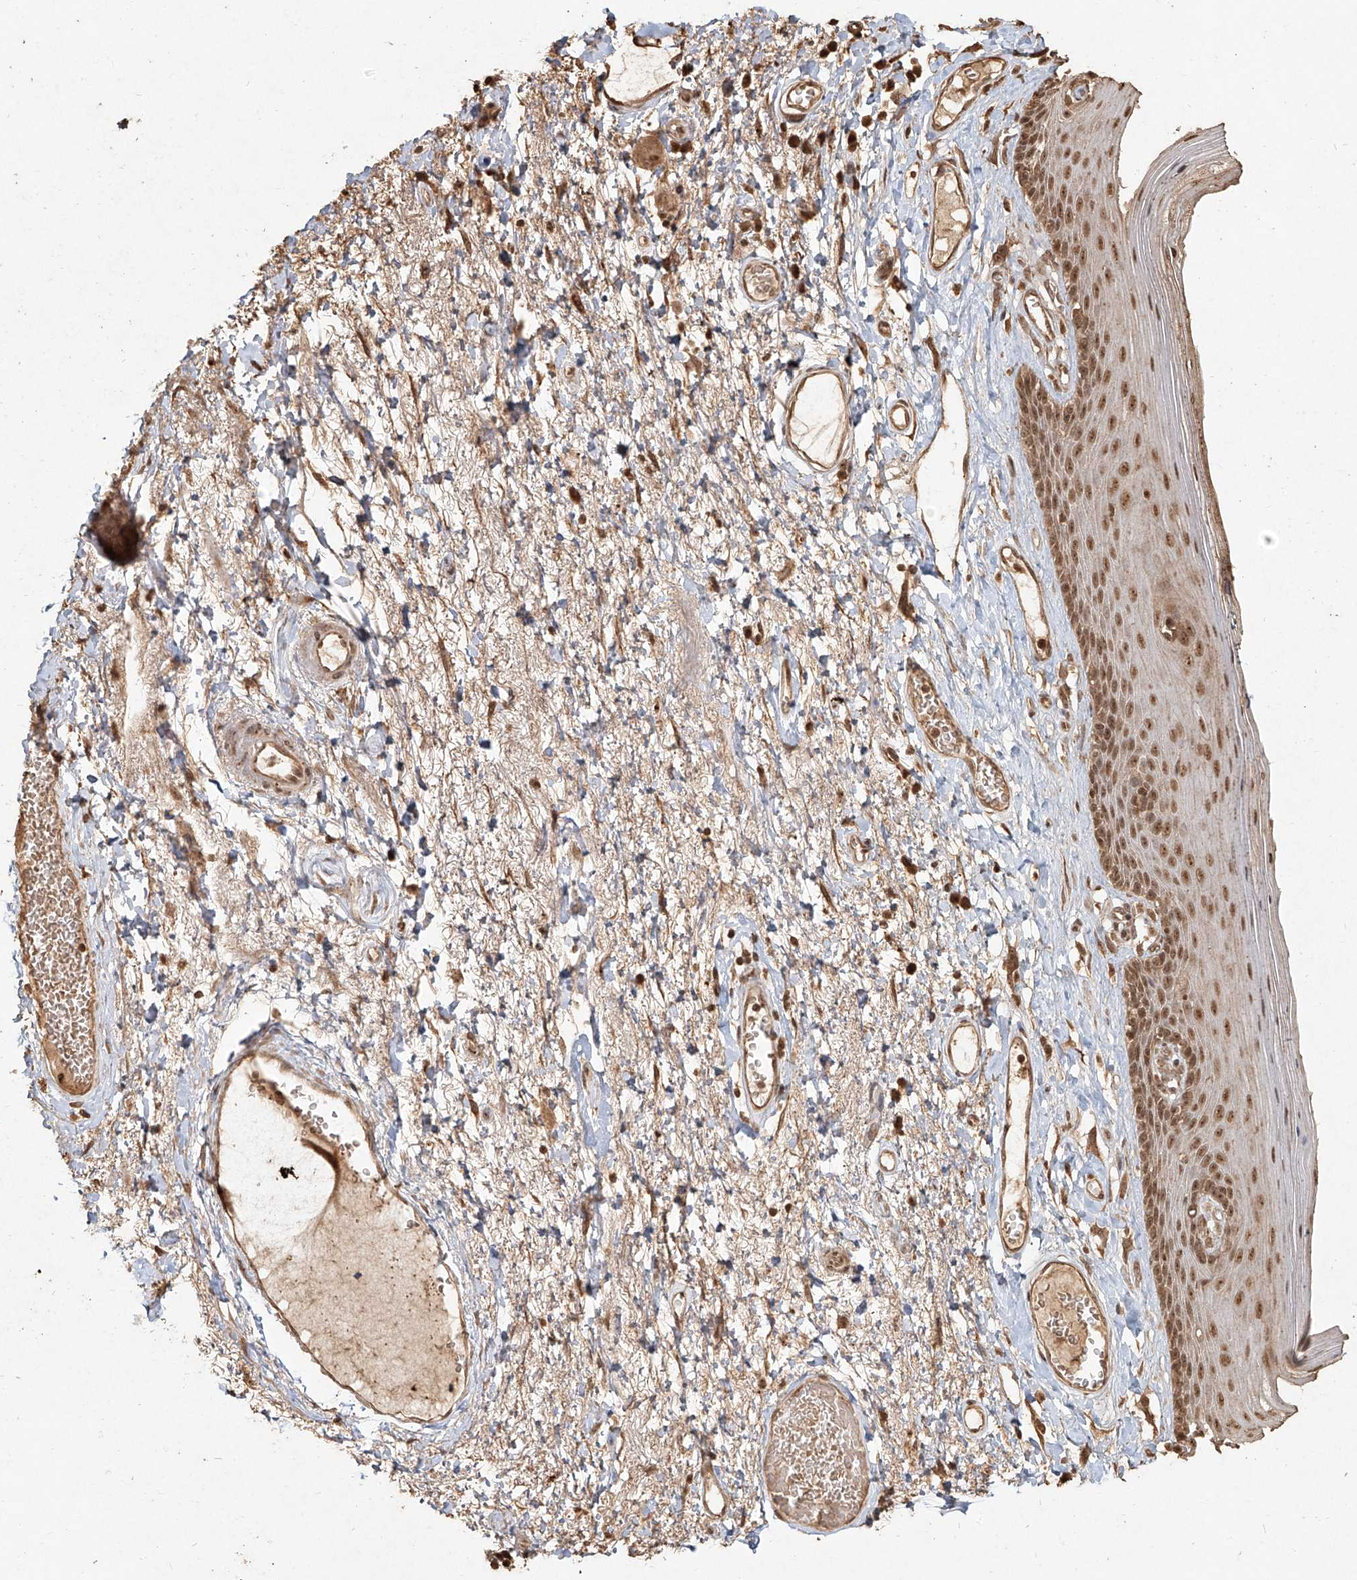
{"staining": {"intensity": "moderate", "quantity": ">75%", "location": "cytoplasmic/membranous,nuclear"}, "tissue": "skin", "cell_type": "Epidermal cells", "image_type": "normal", "snomed": [{"axis": "morphology", "description": "Normal tissue, NOS"}, {"axis": "topography", "description": "Anal"}], "caption": "About >75% of epidermal cells in normal human skin exhibit moderate cytoplasmic/membranous,nuclear protein positivity as visualized by brown immunohistochemical staining.", "gene": "UBE2K", "patient": {"sex": "male", "age": 69}}